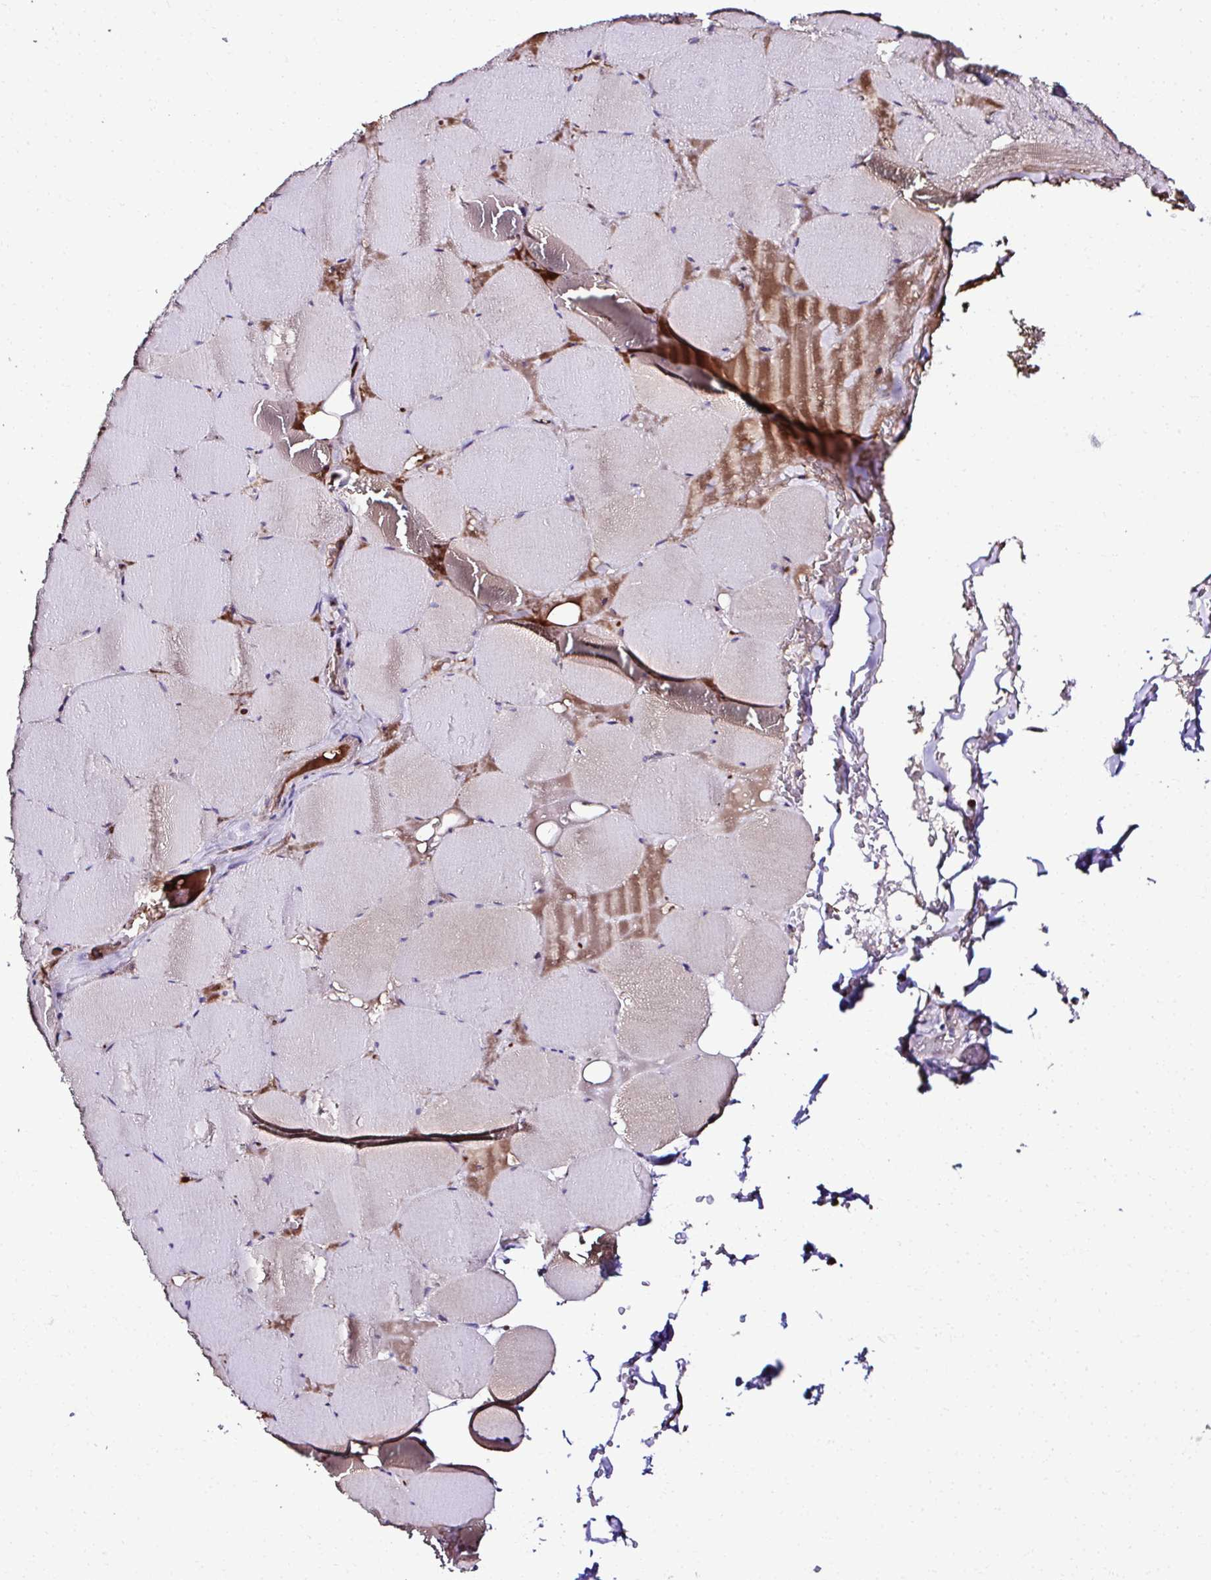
{"staining": {"intensity": "weak", "quantity": "<25%", "location": "cytoplasmic/membranous"}, "tissue": "skeletal muscle", "cell_type": "Myocytes", "image_type": "normal", "snomed": [{"axis": "morphology", "description": "Normal tissue, NOS"}, {"axis": "topography", "description": "Skeletal muscle"}, {"axis": "topography", "description": "Head-Neck"}], "caption": "The photomicrograph displays no significant staining in myocytes of skeletal muscle.", "gene": "CCDC85C", "patient": {"sex": "male", "age": 66}}